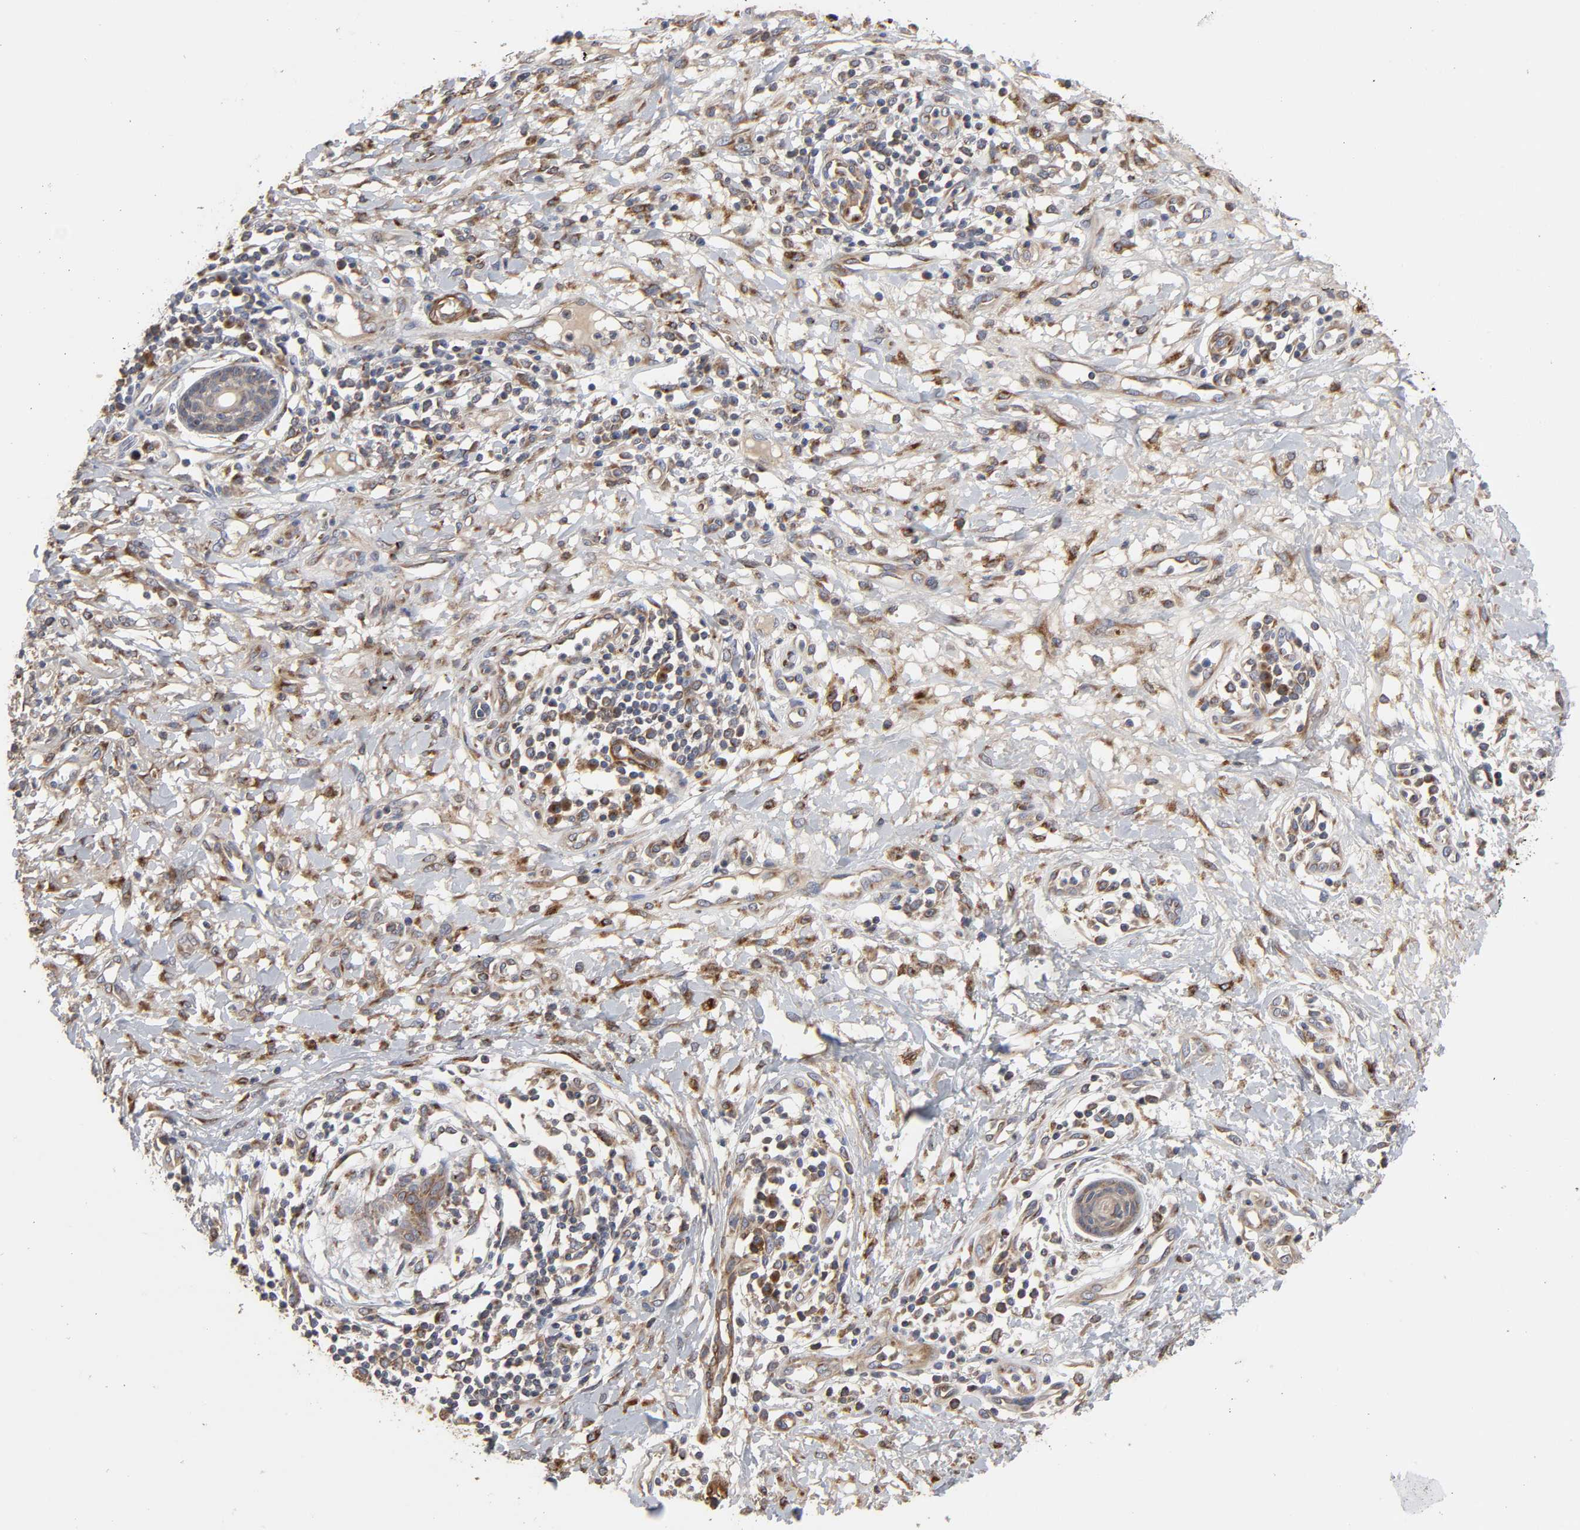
{"staining": {"intensity": "moderate", "quantity": ">75%", "location": "cytoplasmic/membranous"}, "tissue": "skin cancer", "cell_type": "Tumor cells", "image_type": "cancer", "snomed": [{"axis": "morphology", "description": "Squamous cell carcinoma, NOS"}, {"axis": "topography", "description": "Skin"}], "caption": "About >75% of tumor cells in skin squamous cell carcinoma reveal moderate cytoplasmic/membranous protein staining as visualized by brown immunohistochemical staining.", "gene": "GNPTG", "patient": {"sex": "female", "age": 78}}